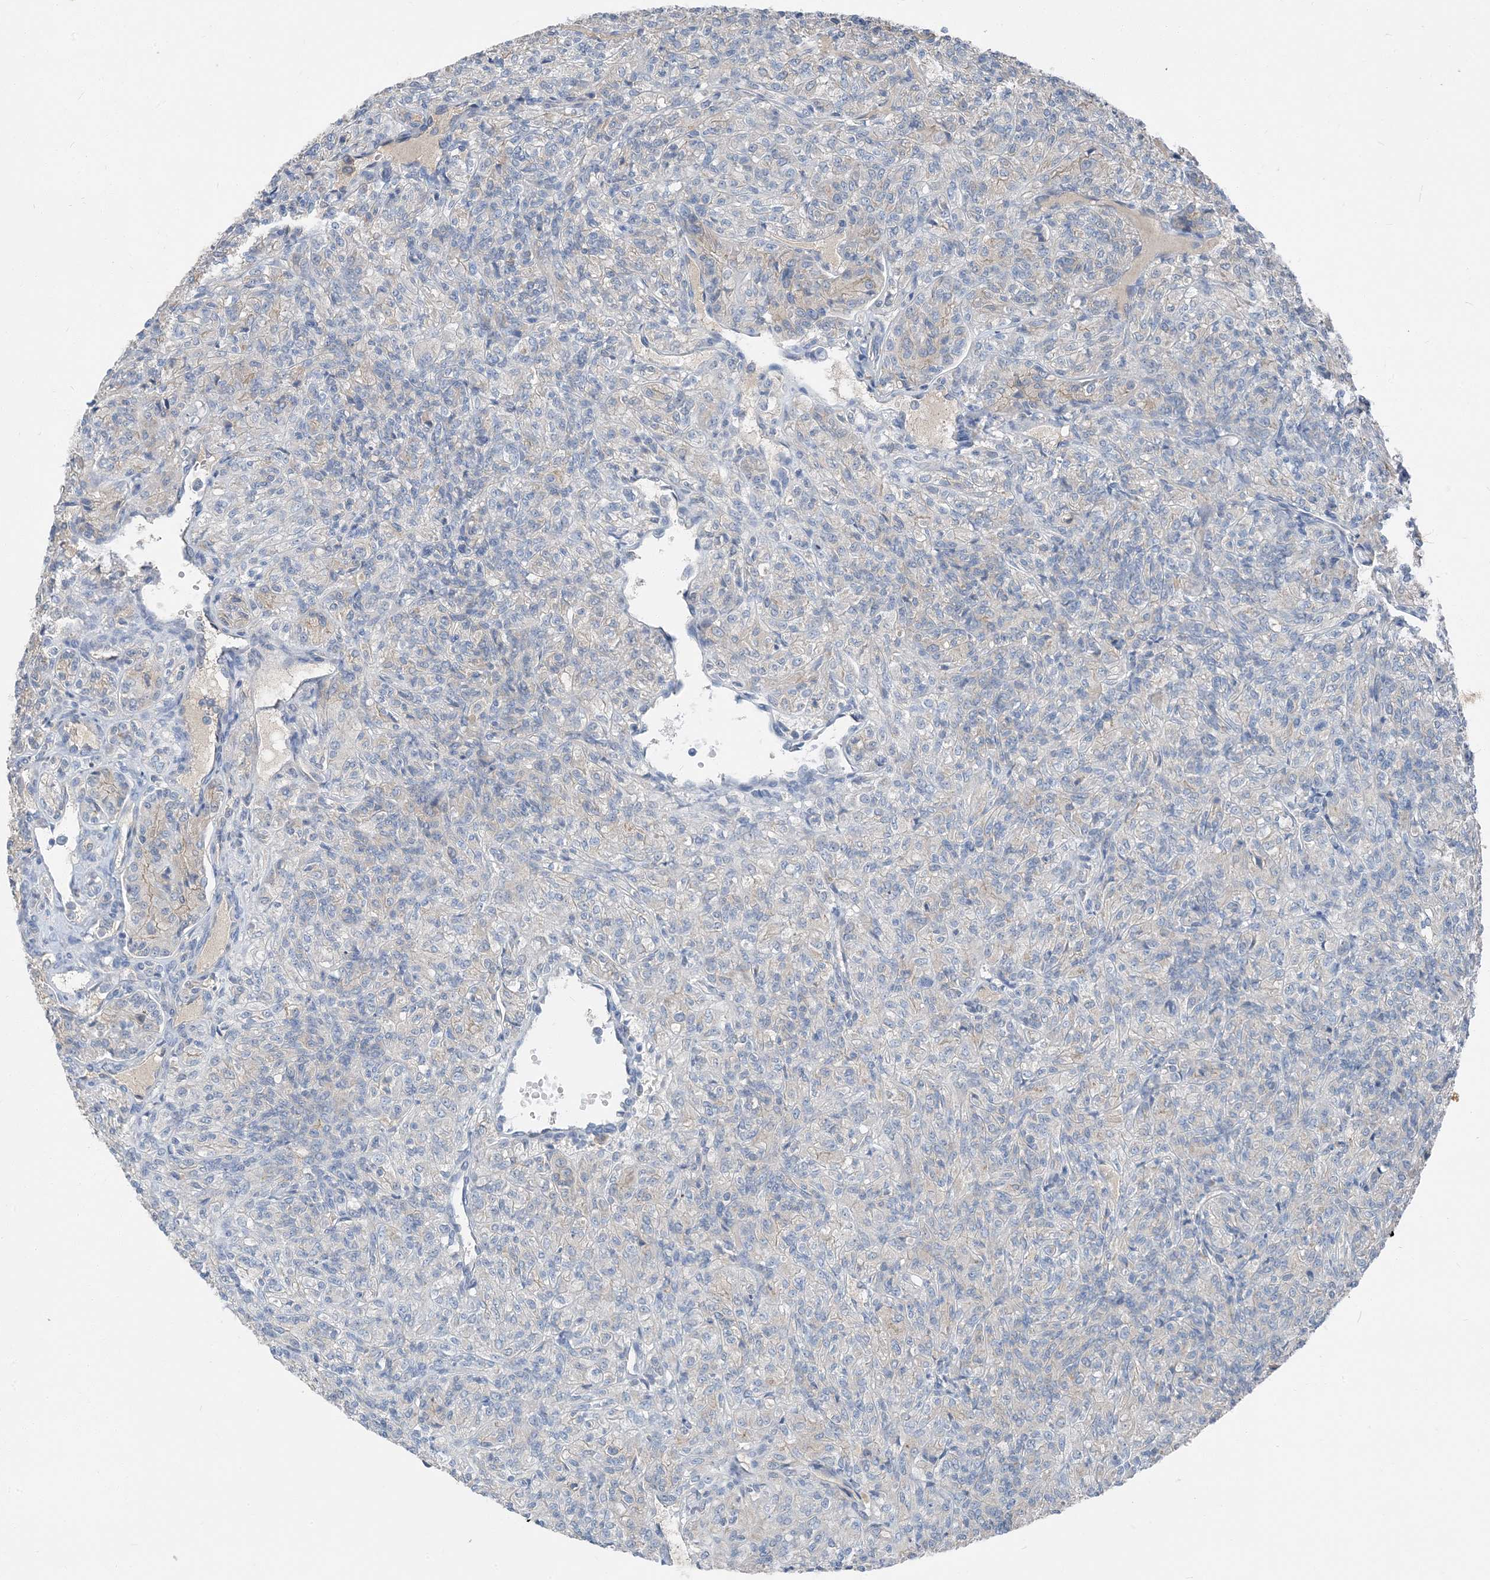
{"staining": {"intensity": "negative", "quantity": "none", "location": "none"}, "tissue": "renal cancer", "cell_type": "Tumor cells", "image_type": "cancer", "snomed": [{"axis": "morphology", "description": "Adenocarcinoma, NOS"}, {"axis": "topography", "description": "Kidney"}], "caption": "Immunohistochemical staining of renal cancer exhibits no significant staining in tumor cells. (Stains: DAB immunohistochemistry with hematoxylin counter stain, Microscopy: brightfield microscopy at high magnification).", "gene": "NCOA7", "patient": {"sex": "male", "age": 77}}